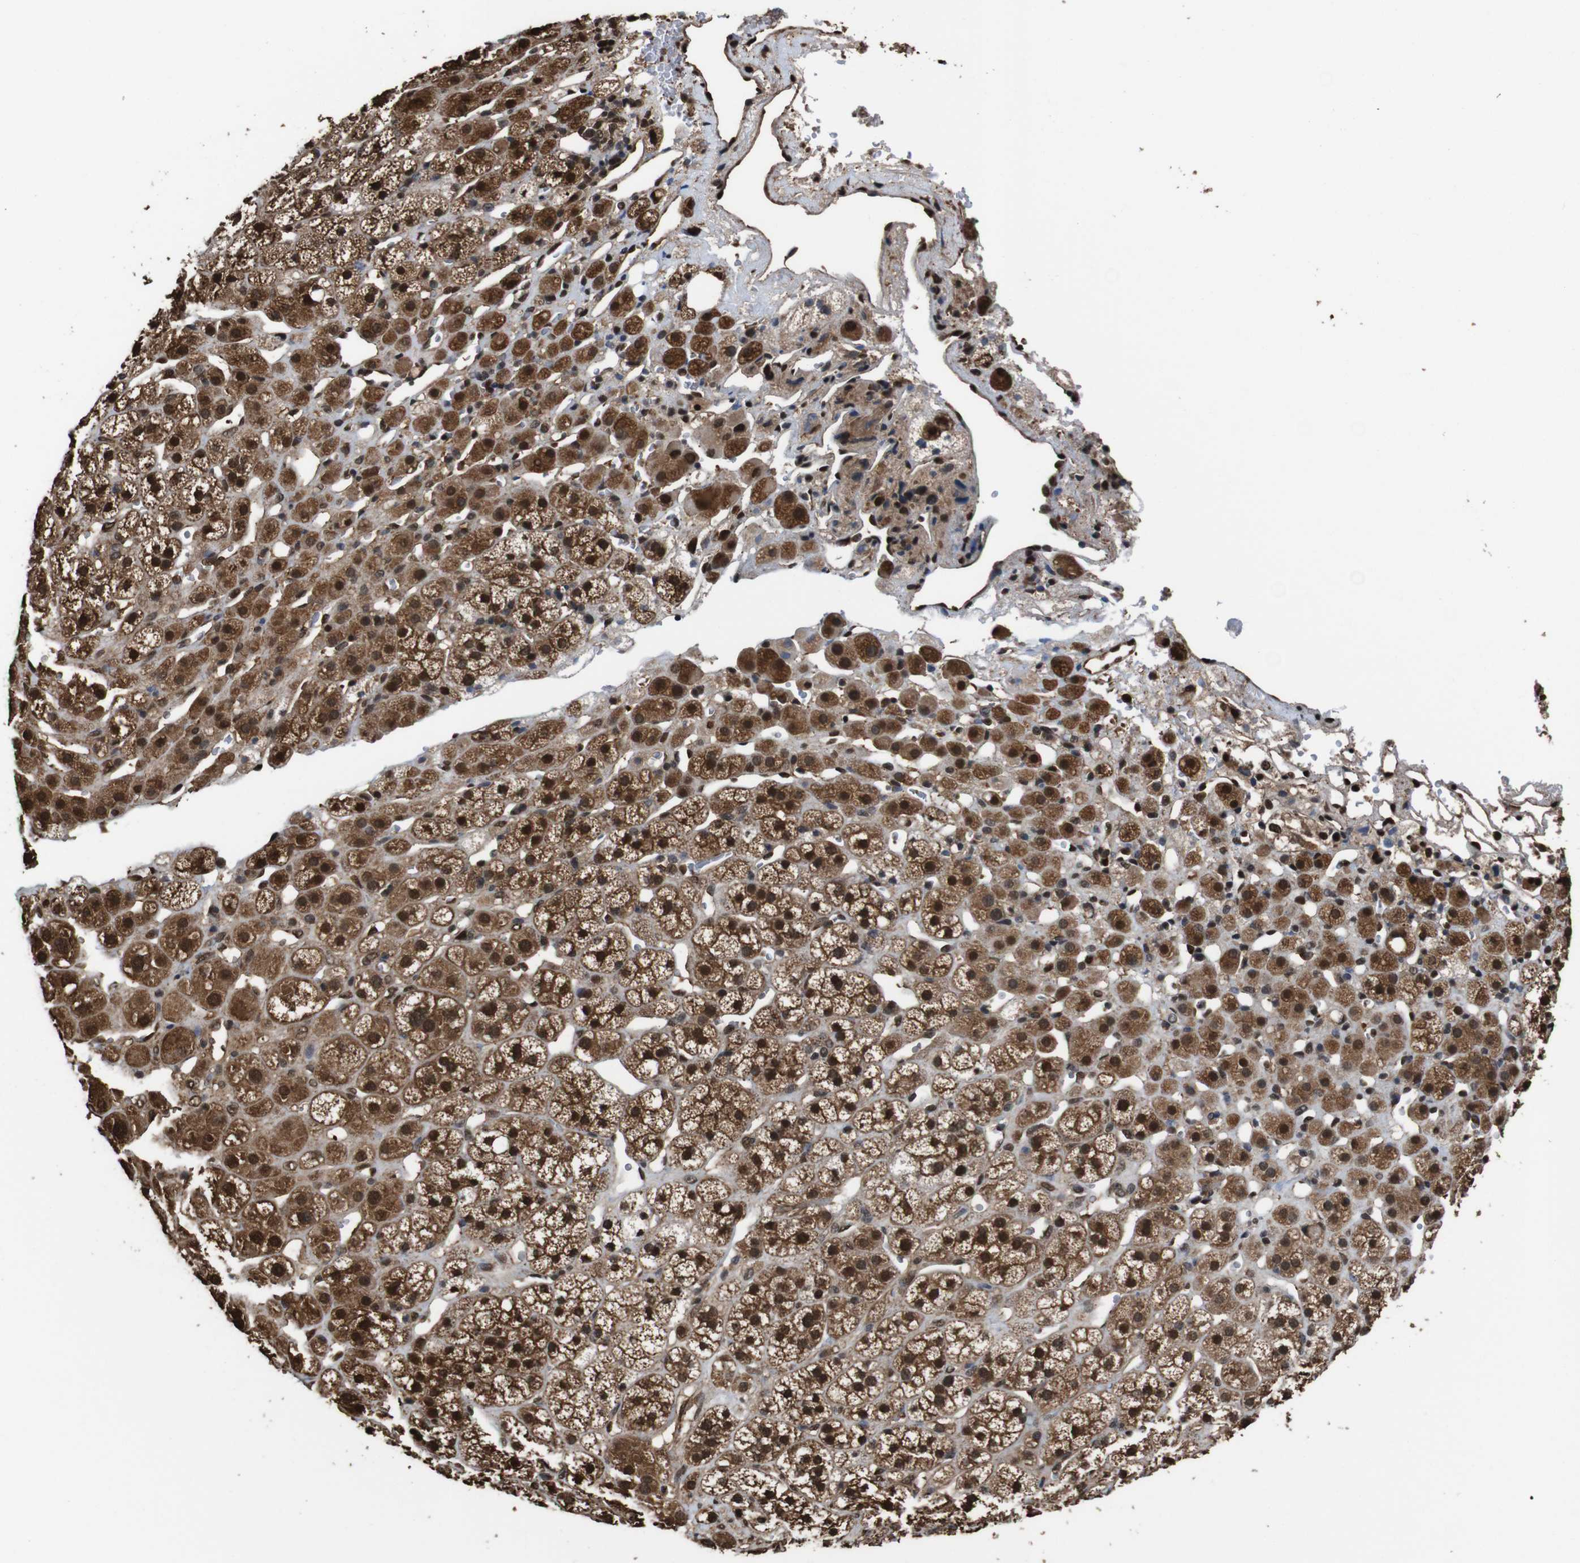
{"staining": {"intensity": "moderate", "quantity": ">75%", "location": "cytoplasmic/membranous,nuclear"}, "tissue": "adrenal gland", "cell_type": "Glandular cells", "image_type": "normal", "snomed": [{"axis": "morphology", "description": "Normal tissue, NOS"}, {"axis": "topography", "description": "Adrenal gland"}], "caption": "A high-resolution photomicrograph shows IHC staining of benign adrenal gland, which exhibits moderate cytoplasmic/membranous,nuclear staining in about >75% of glandular cells. The protein of interest is shown in brown color, while the nuclei are stained blue.", "gene": "VCP", "patient": {"sex": "male", "age": 56}}